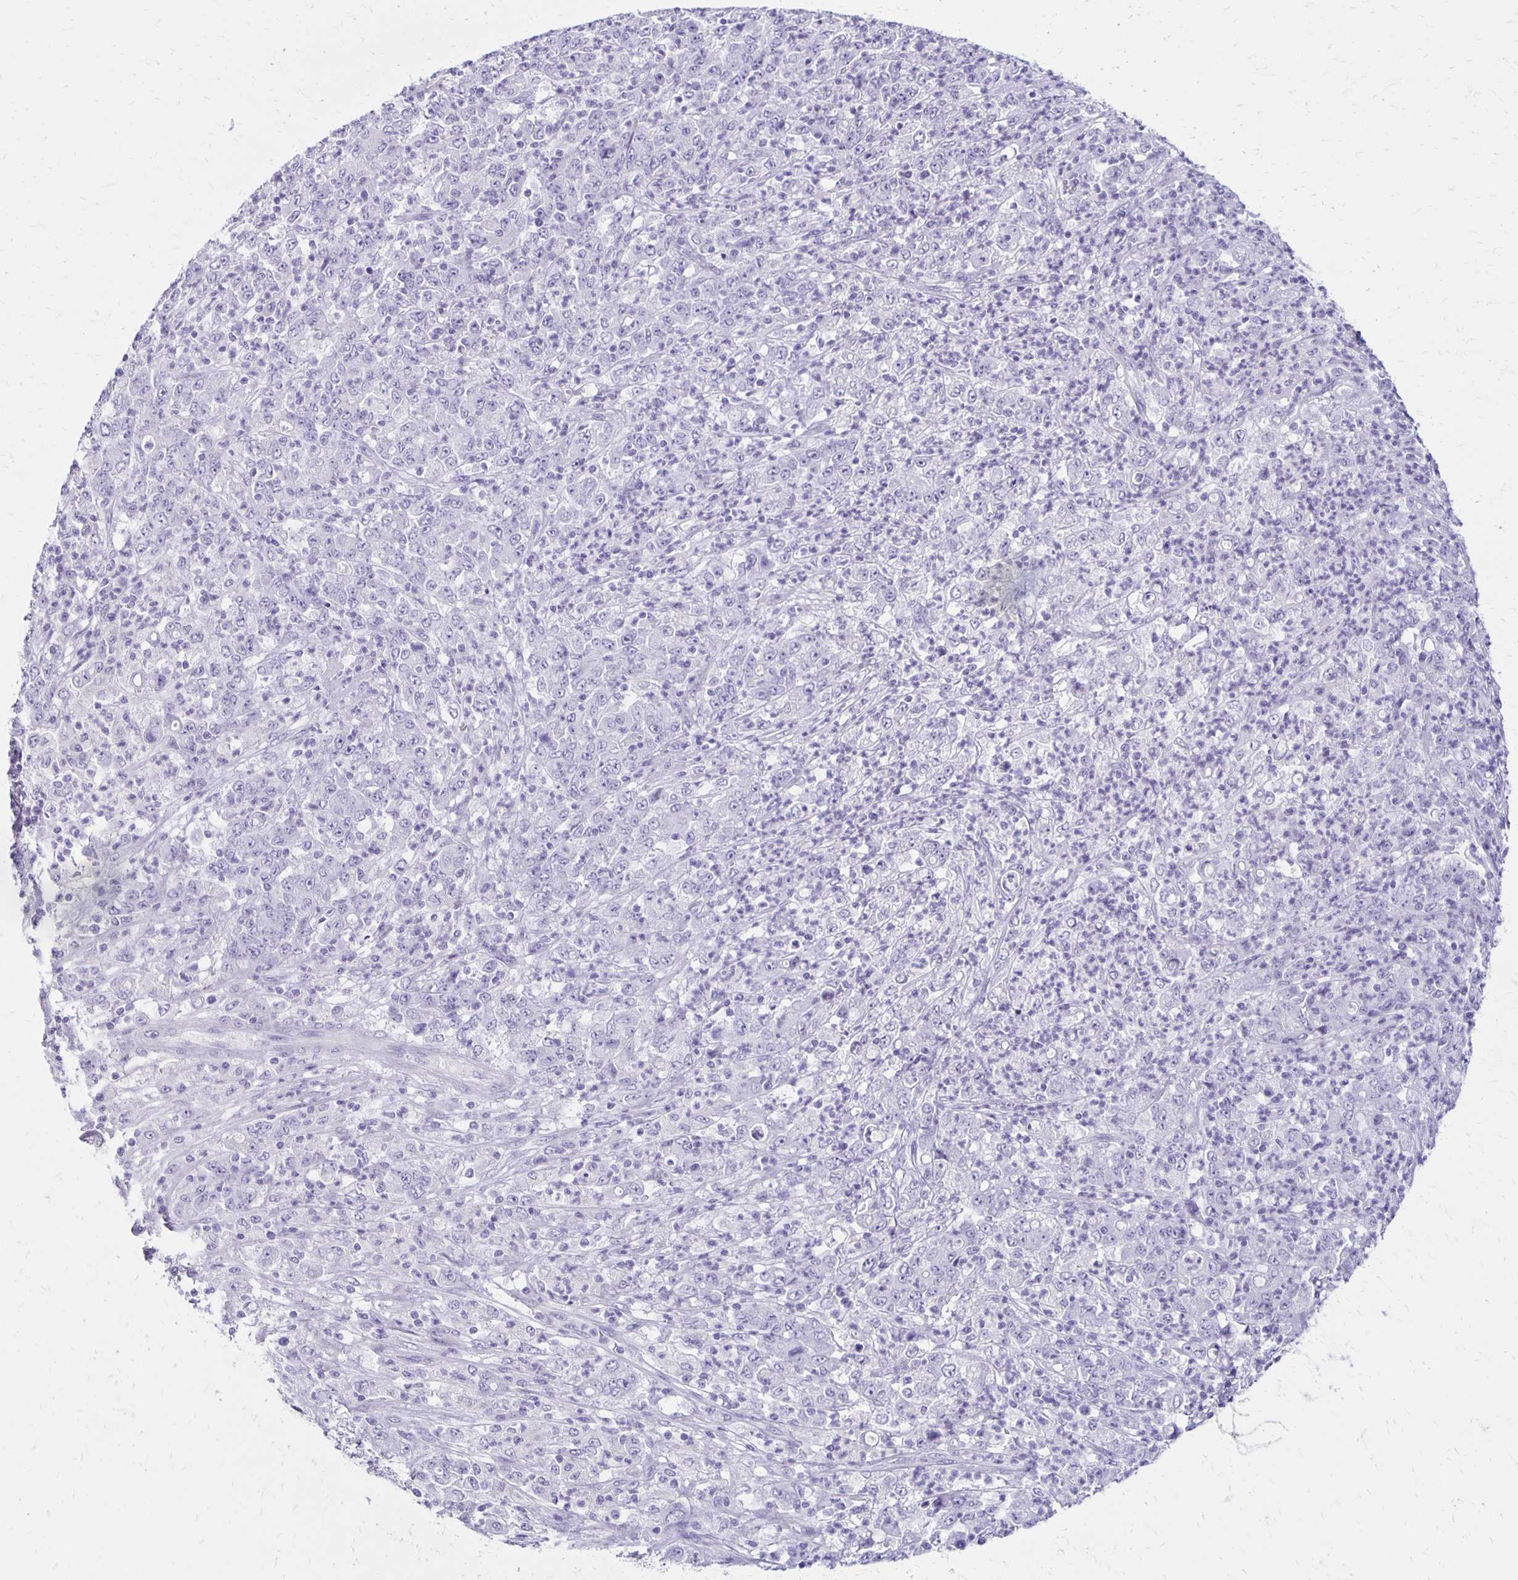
{"staining": {"intensity": "negative", "quantity": "none", "location": "none"}, "tissue": "stomach cancer", "cell_type": "Tumor cells", "image_type": "cancer", "snomed": [{"axis": "morphology", "description": "Adenocarcinoma, NOS"}, {"axis": "topography", "description": "Stomach, lower"}], "caption": "DAB (3,3'-diaminobenzidine) immunohistochemical staining of human adenocarcinoma (stomach) demonstrates no significant staining in tumor cells.", "gene": "RYR1", "patient": {"sex": "female", "age": 71}}